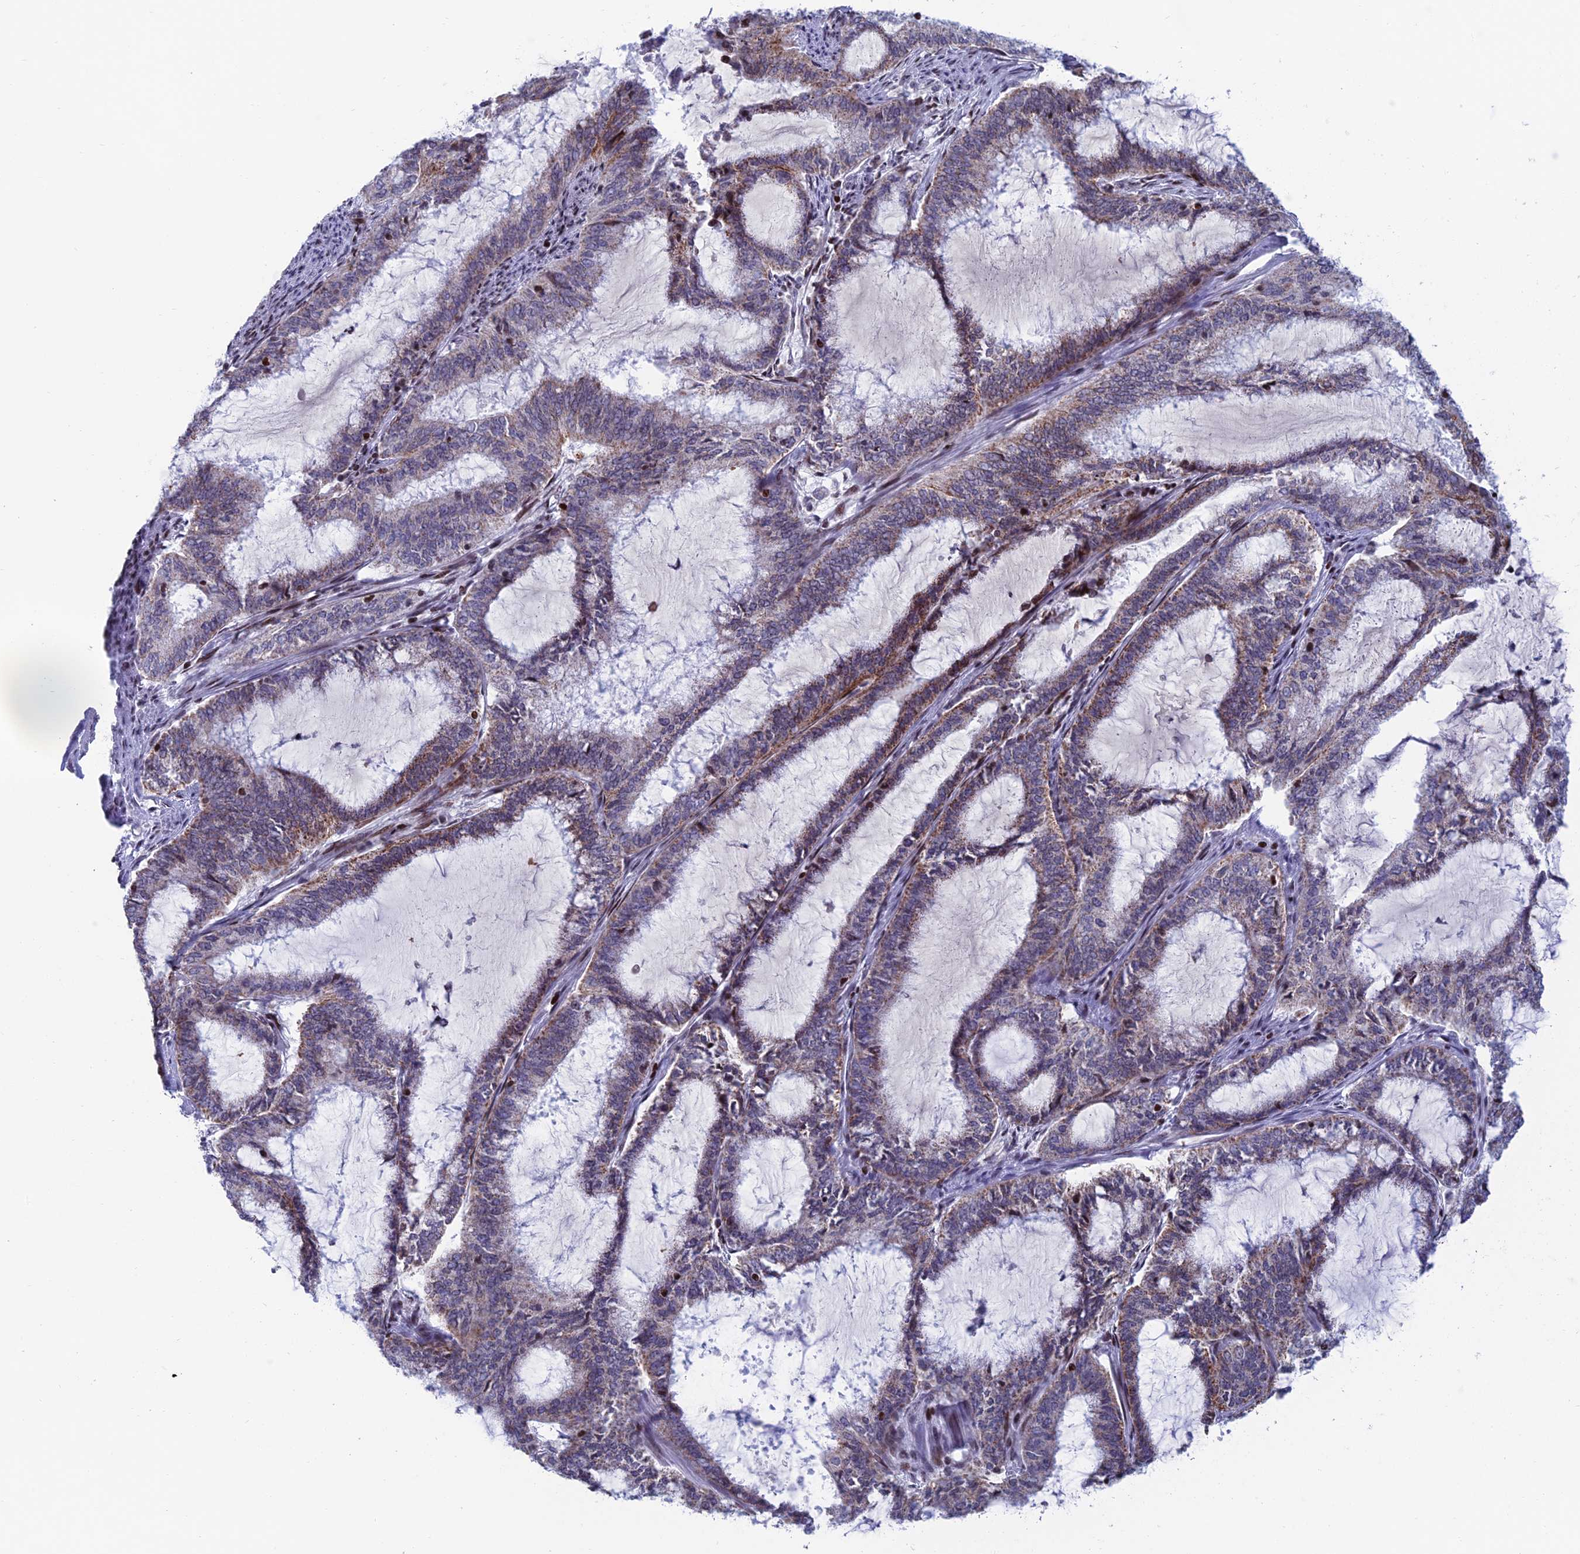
{"staining": {"intensity": "moderate", "quantity": "<25%", "location": "cytoplasmic/membranous"}, "tissue": "endometrial cancer", "cell_type": "Tumor cells", "image_type": "cancer", "snomed": [{"axis": "morphology", "description": "Adenocarcinoma, NOS"}, {"axis": "topography", "description": "Endometrium"}], "caption": "IHC of human adenocarcinoma (endometrial) shows low levels of moderate cytoplasmic/membranous positivity in about <25% of tumor cells. (DAB (3,3'-diaminobenzidine) = brown stain, brightfield microscopy at high magnification).", "gene": "AFF3", "patient": {"sex": "female", "age": 51}}